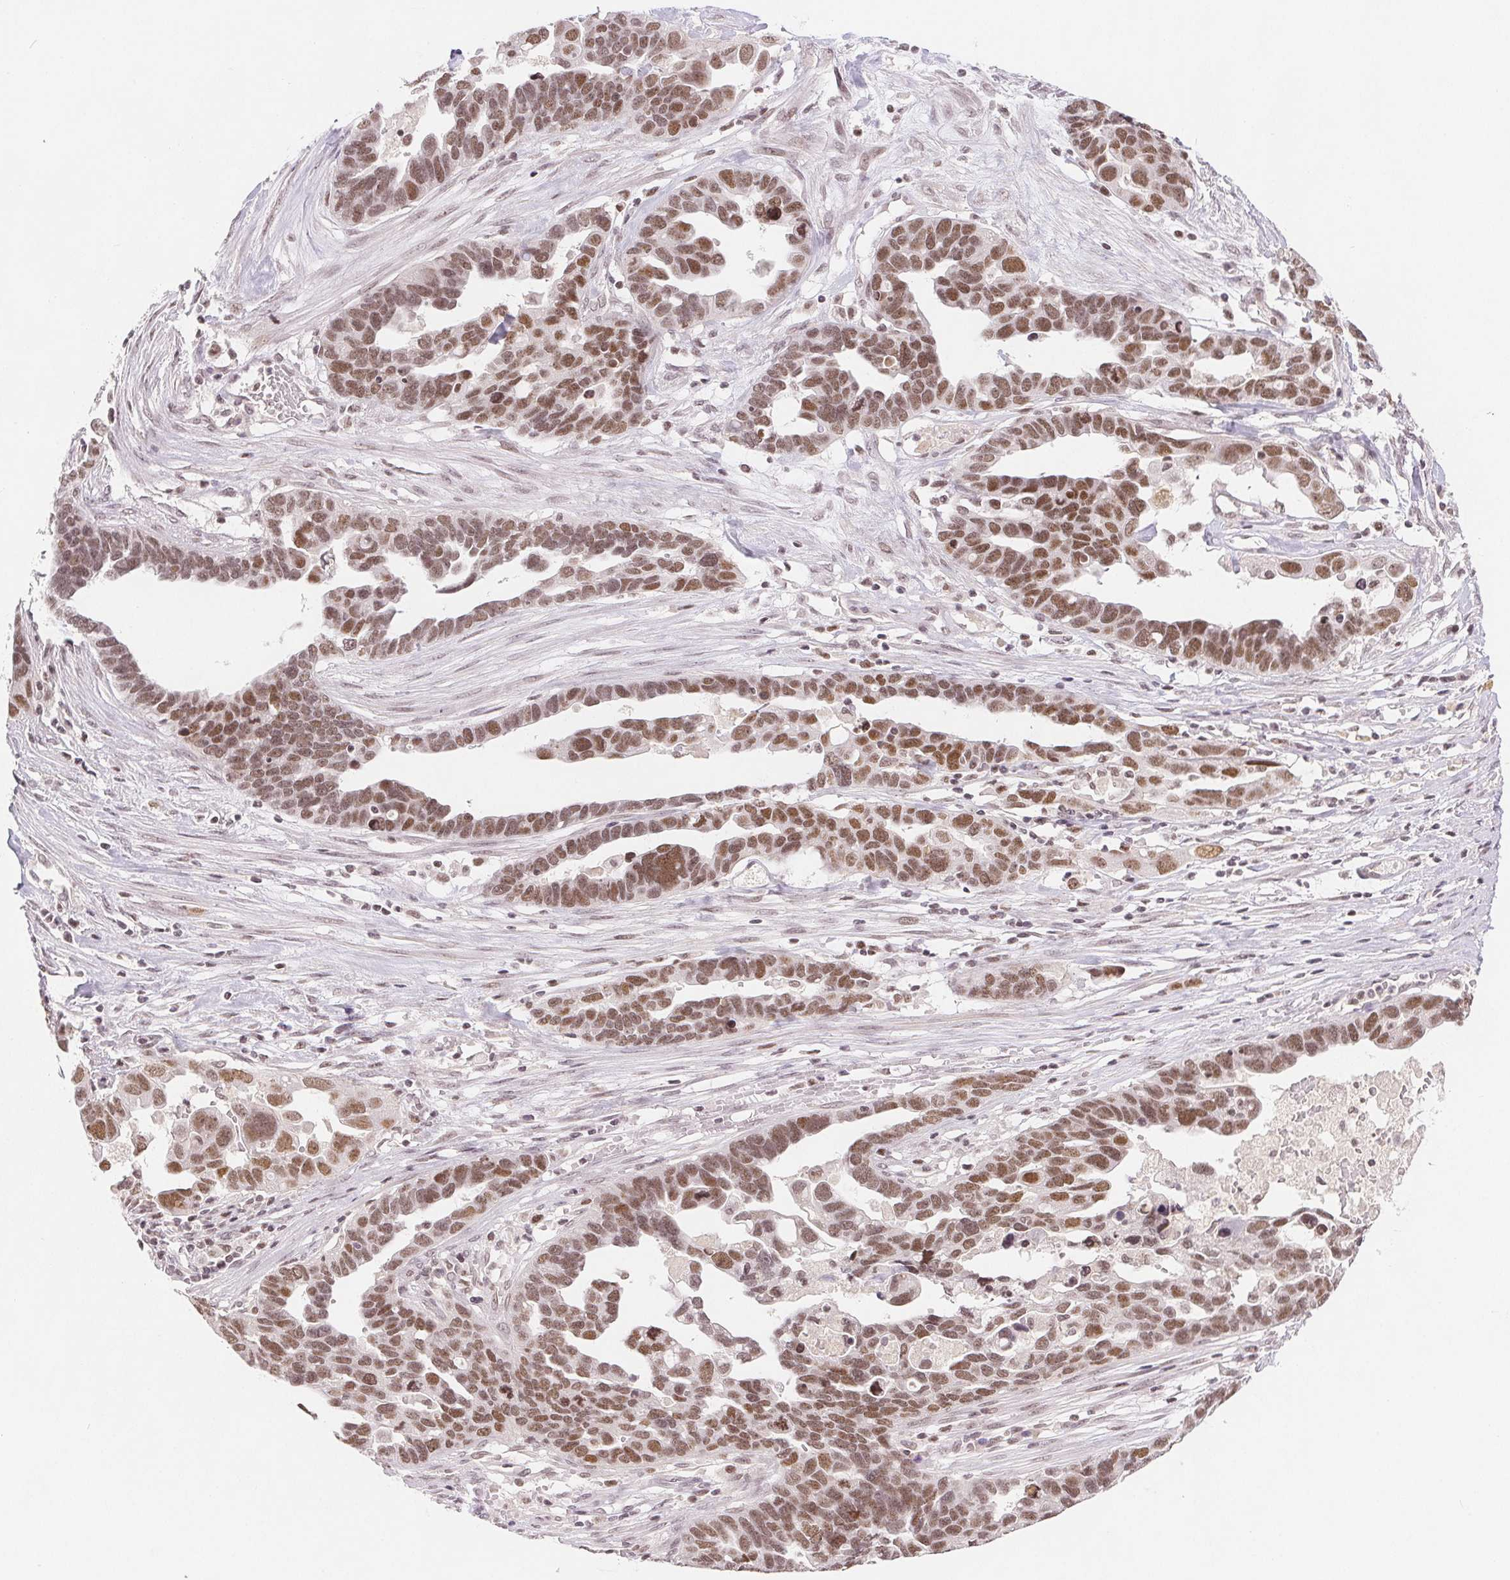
{"staining": {"intensity": "moderate", "quantity": ">75%", "location": "nuclear"}, "tissue": "ovarian cancer", "cell_type": "Tumor cells", "image_type": "cancer", "snomed": [{"axis": "morphology", "description": "Cystadenocarcinoma, serous, NOS"}, {"axis": "topography", "description": "Ovary"}], "caption": "High-magnification brightfield microscopy of ovarian serous cystadenocarcinoma stained with DAB (brown) and counterstained with hematoxylin (blue). tumor cells exhibit moderate nuclear expression is identified in about>75% of cells. (IHC, brightfield microscopy, high magnification).", "gene": "DEK", "patient": {"sex": "female", "age": 54}}